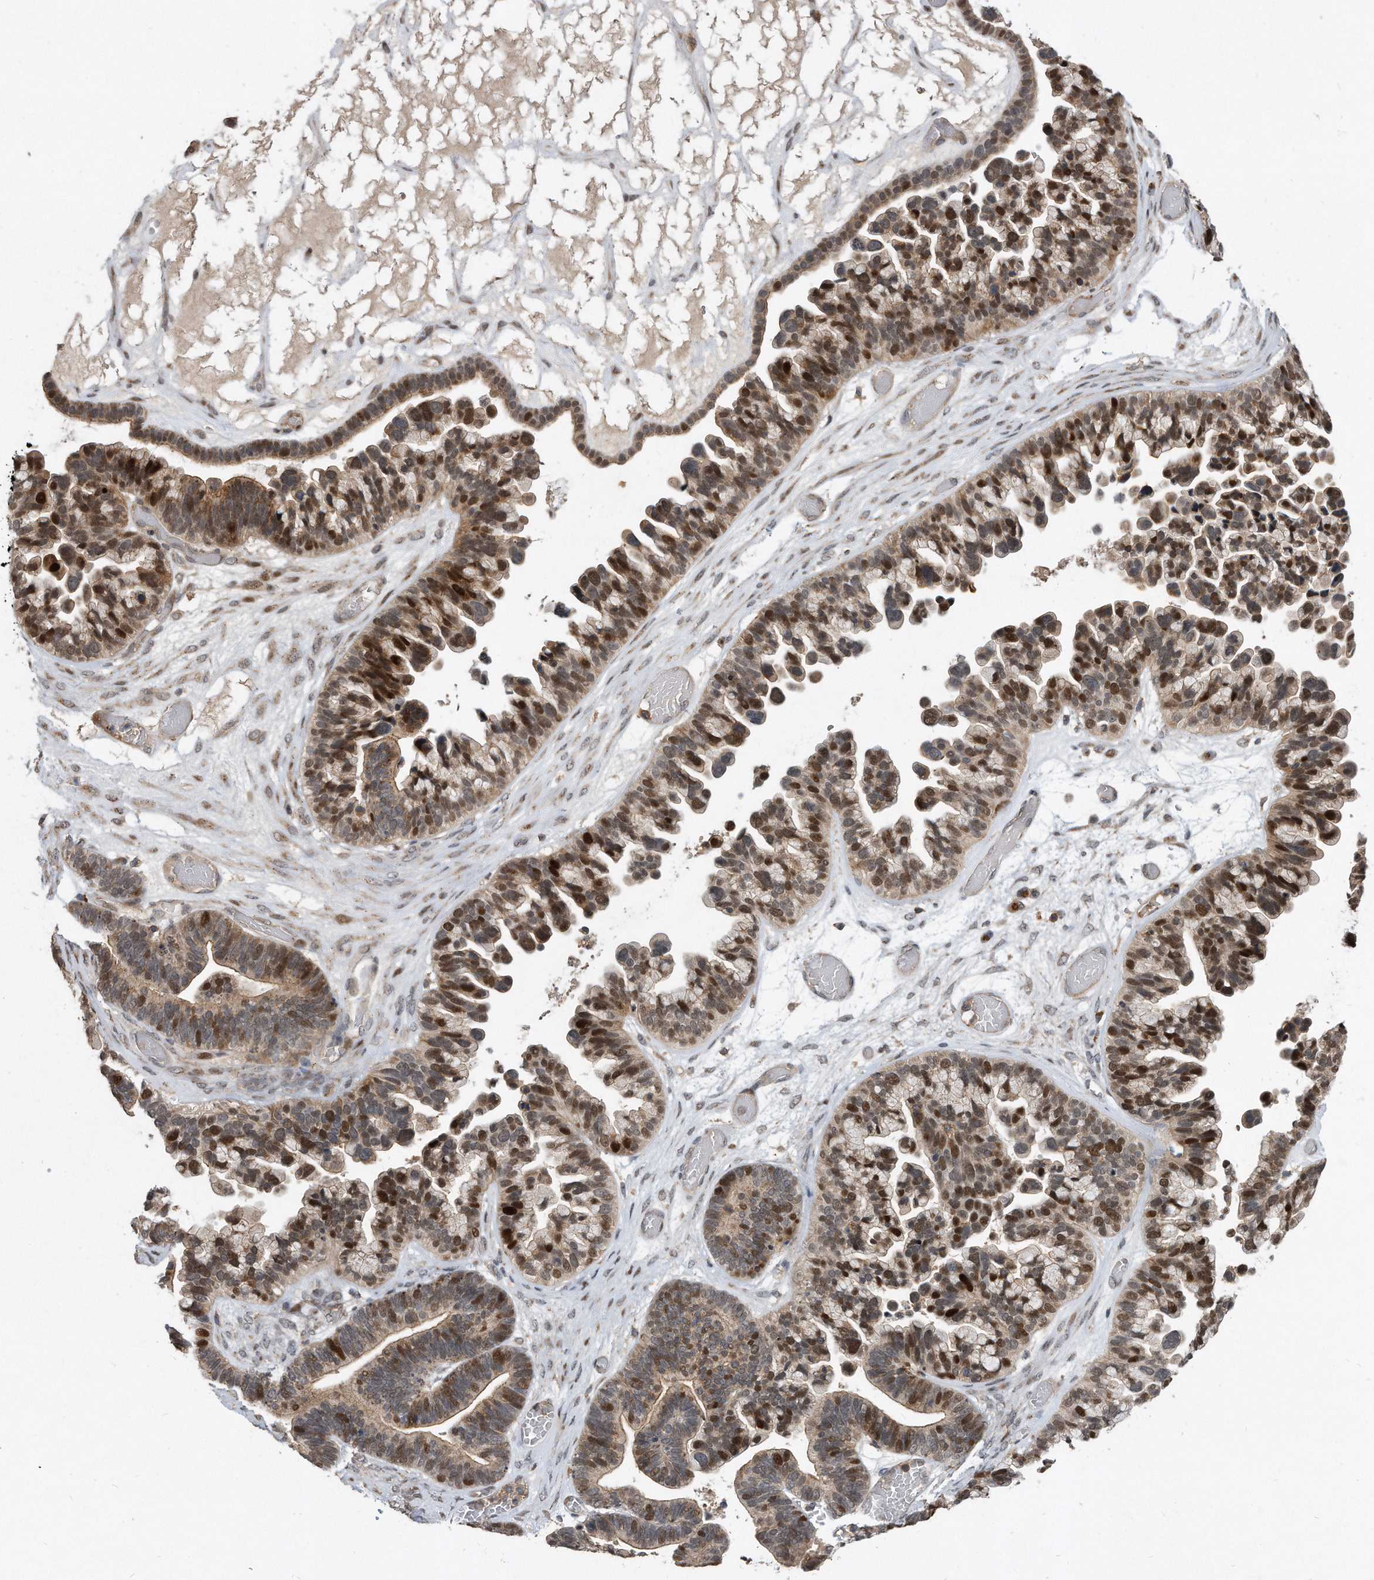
{"staining": {"intensity": "moderate", "quantity": ">75%", "location": "nuclear"}, "tissue": "ovarian cancer", "cell_type": "Tumor cells", "image_type": "cancer", "snomed": [{"axis": "morphology", "description": "Cystadenocarcinoma, serous, NOS"}, {"axis": "topography", "description": "Ovary"}], "caption": "DAB (3,3'-diaminobenzidine) immunohistochemical staining of serous cystadenocarcinoma (ovarian) shows moderate nuclear protein positivity in about >75% of tumor cells. The protein is stained brown, and the nuclei are stained in blue (DAB (3,3'-diaminobenzidine) IHC with brightfield microscopy, high magnification).", "gene": "PGBD2", "patient": {"sex": "female", "age": 56}}